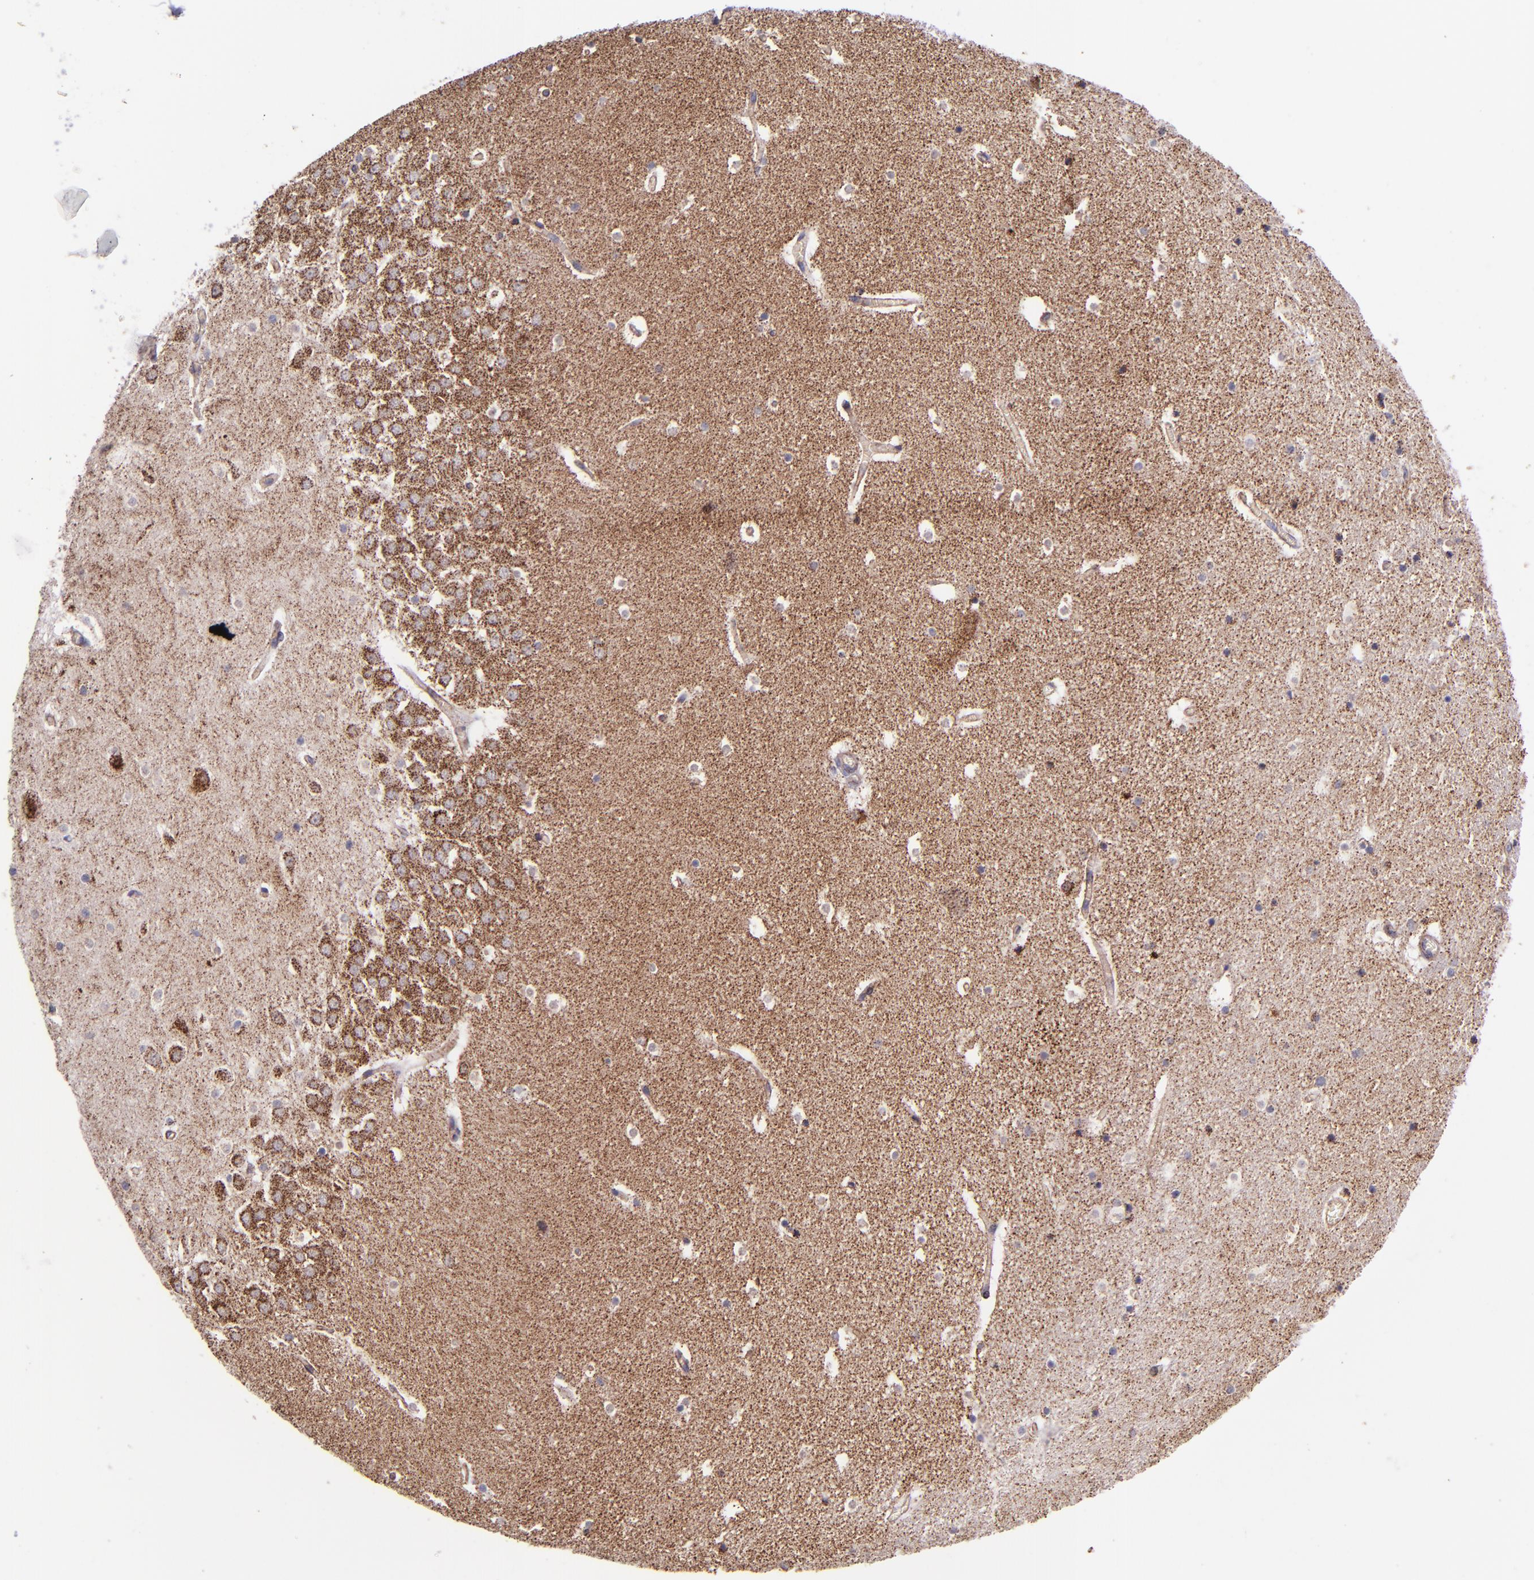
{"staining": {"intensity": "moderate", "quantity": "25%-75%", "location": "cytoplasmic/membranous"}, "tissue": "hippocampus", "cell_type": "Glial cells", "image_type": "normal", "snomed": [{"axis": "morphology", "description": "Normal tissue, NOS"}, {"axis": "topography", "description": "Hippocampus"}], "caption": "Hippocampus stained with IHC displays moderate cytoplasmic/membranous positivity in approximately 25%-75% of glial cells. The staining was performed using DAB (3,3'-diaminobenzidine) to visualize the protein expression in brown, while the nuclei were stained in blue with hematoxylin (Magnification: 20x).", "gene": "IDH3G", "patient": {"sex": "male", "age": 45}}